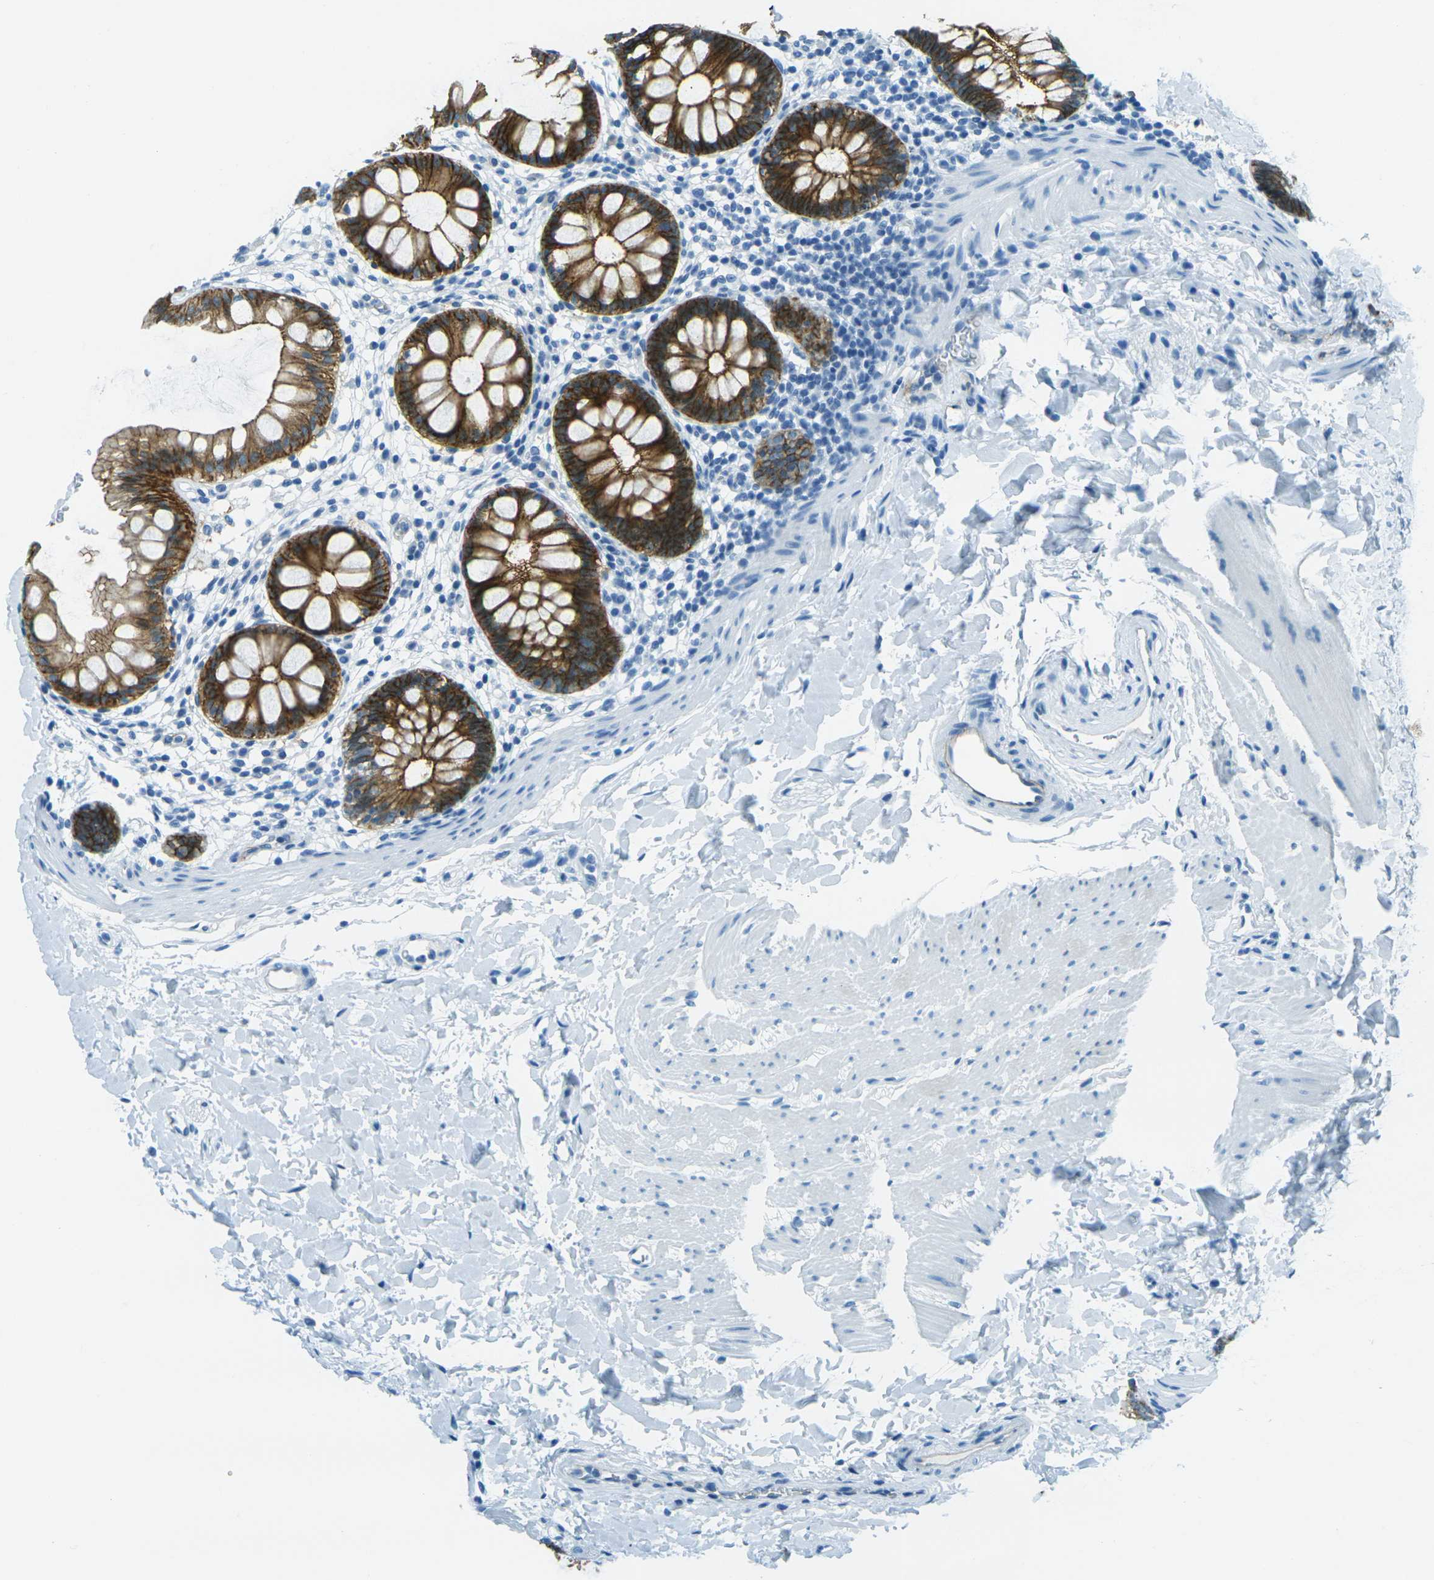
{"staining": {"intensity": "strong", "quantity": ">75%", "location": "cytoplasmic/membranous"}, "tissue": "rectum", "cell_type": "Glandular cells", "image_type": "normal", "snomed": [{"axis": "morphology", "description": "Normal tissue, NOS"}, {"axis": "topography", "description": "Rectum"}], "caption": "Glandular cells demonstrate strong cytoplasmic/membranous positivity in about >75% of cells in normal rectum.", "gene": "OCLN", "patient": {"sex": "female", "age": 24}}